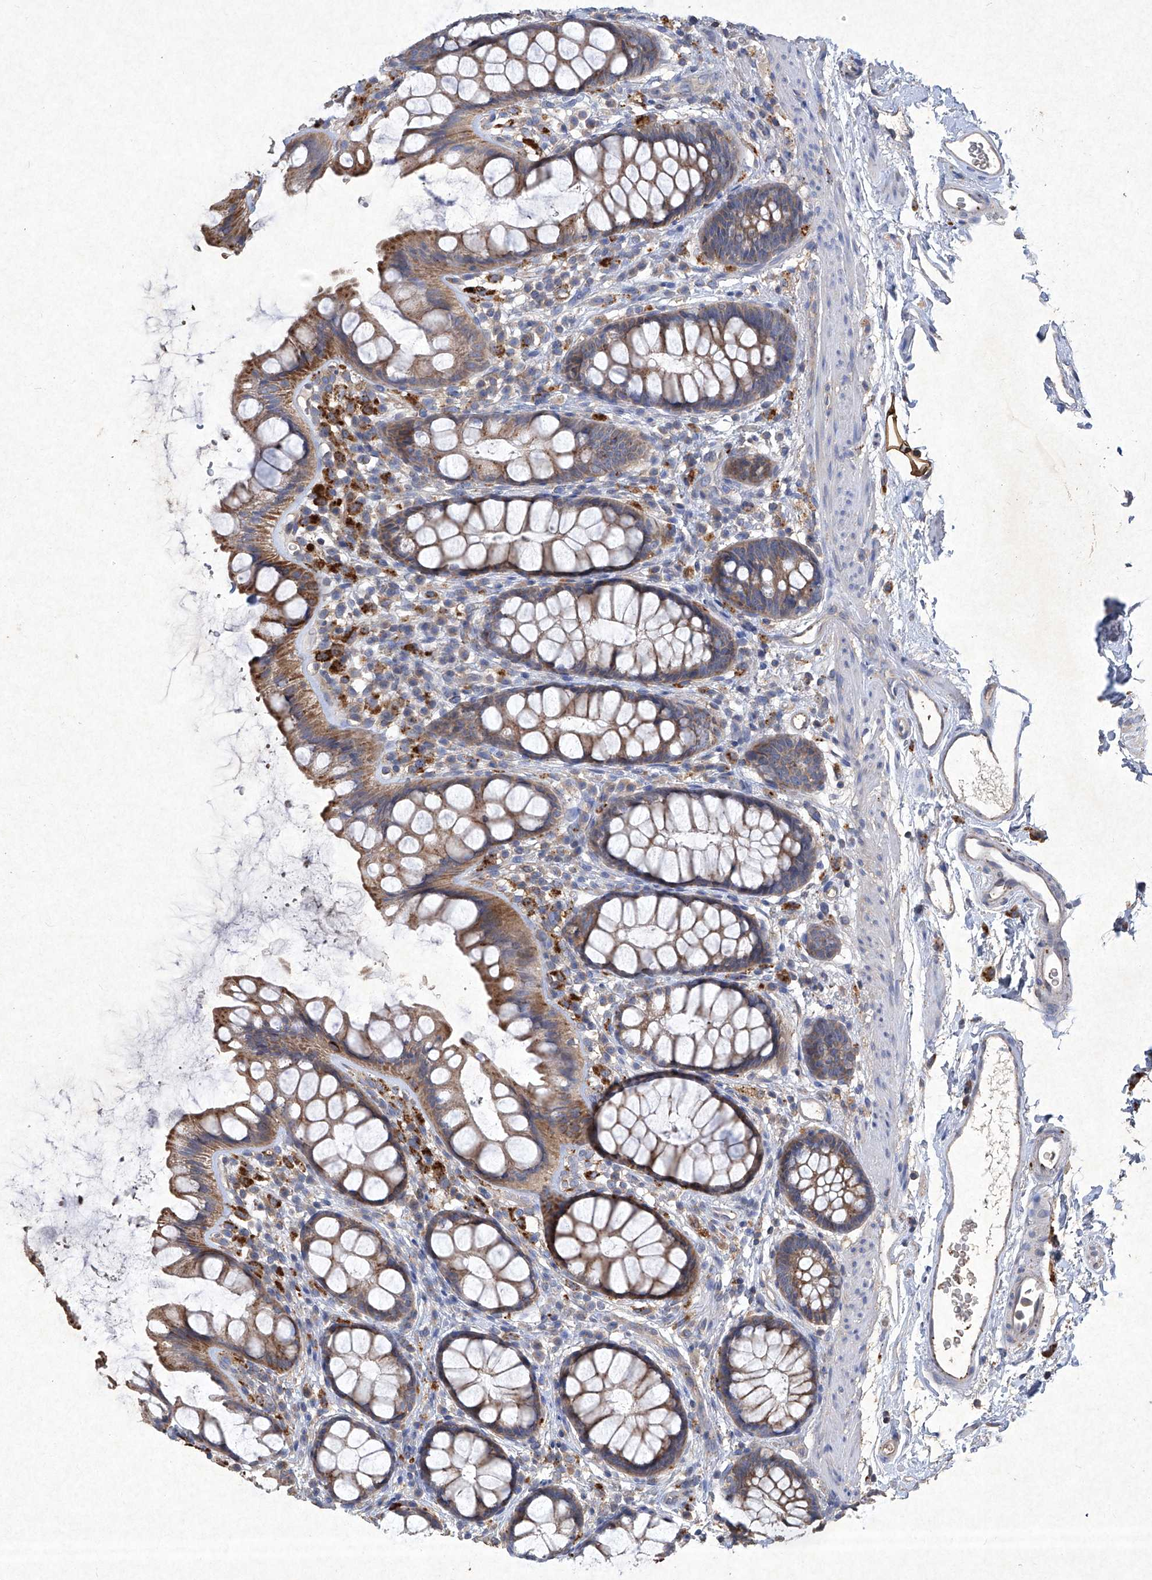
{"staining": {"intensity": "moderate", "quantity": ">75%", "location": "cytoplasmic/membranous"}, "tissue": "rectum", "cell_type": "Glandular cells", "image_type": "normal", "snomed": [{"axis": "morphology", "description": "Normal tissue, NOS"}, {"axis": "topography", "description": "Rectum"}], "caption": "IHC histopathology image of benign rectum: rectum stained using immunohistochemistry displays medium levels of moderate protein expression localized specifically in the cytoplasmic/membranous of glandular cells, appearing as a cytoplasmic/membranous brown color.", "gene": "MED16", "patient": {"sex": "female", "age": 65}}